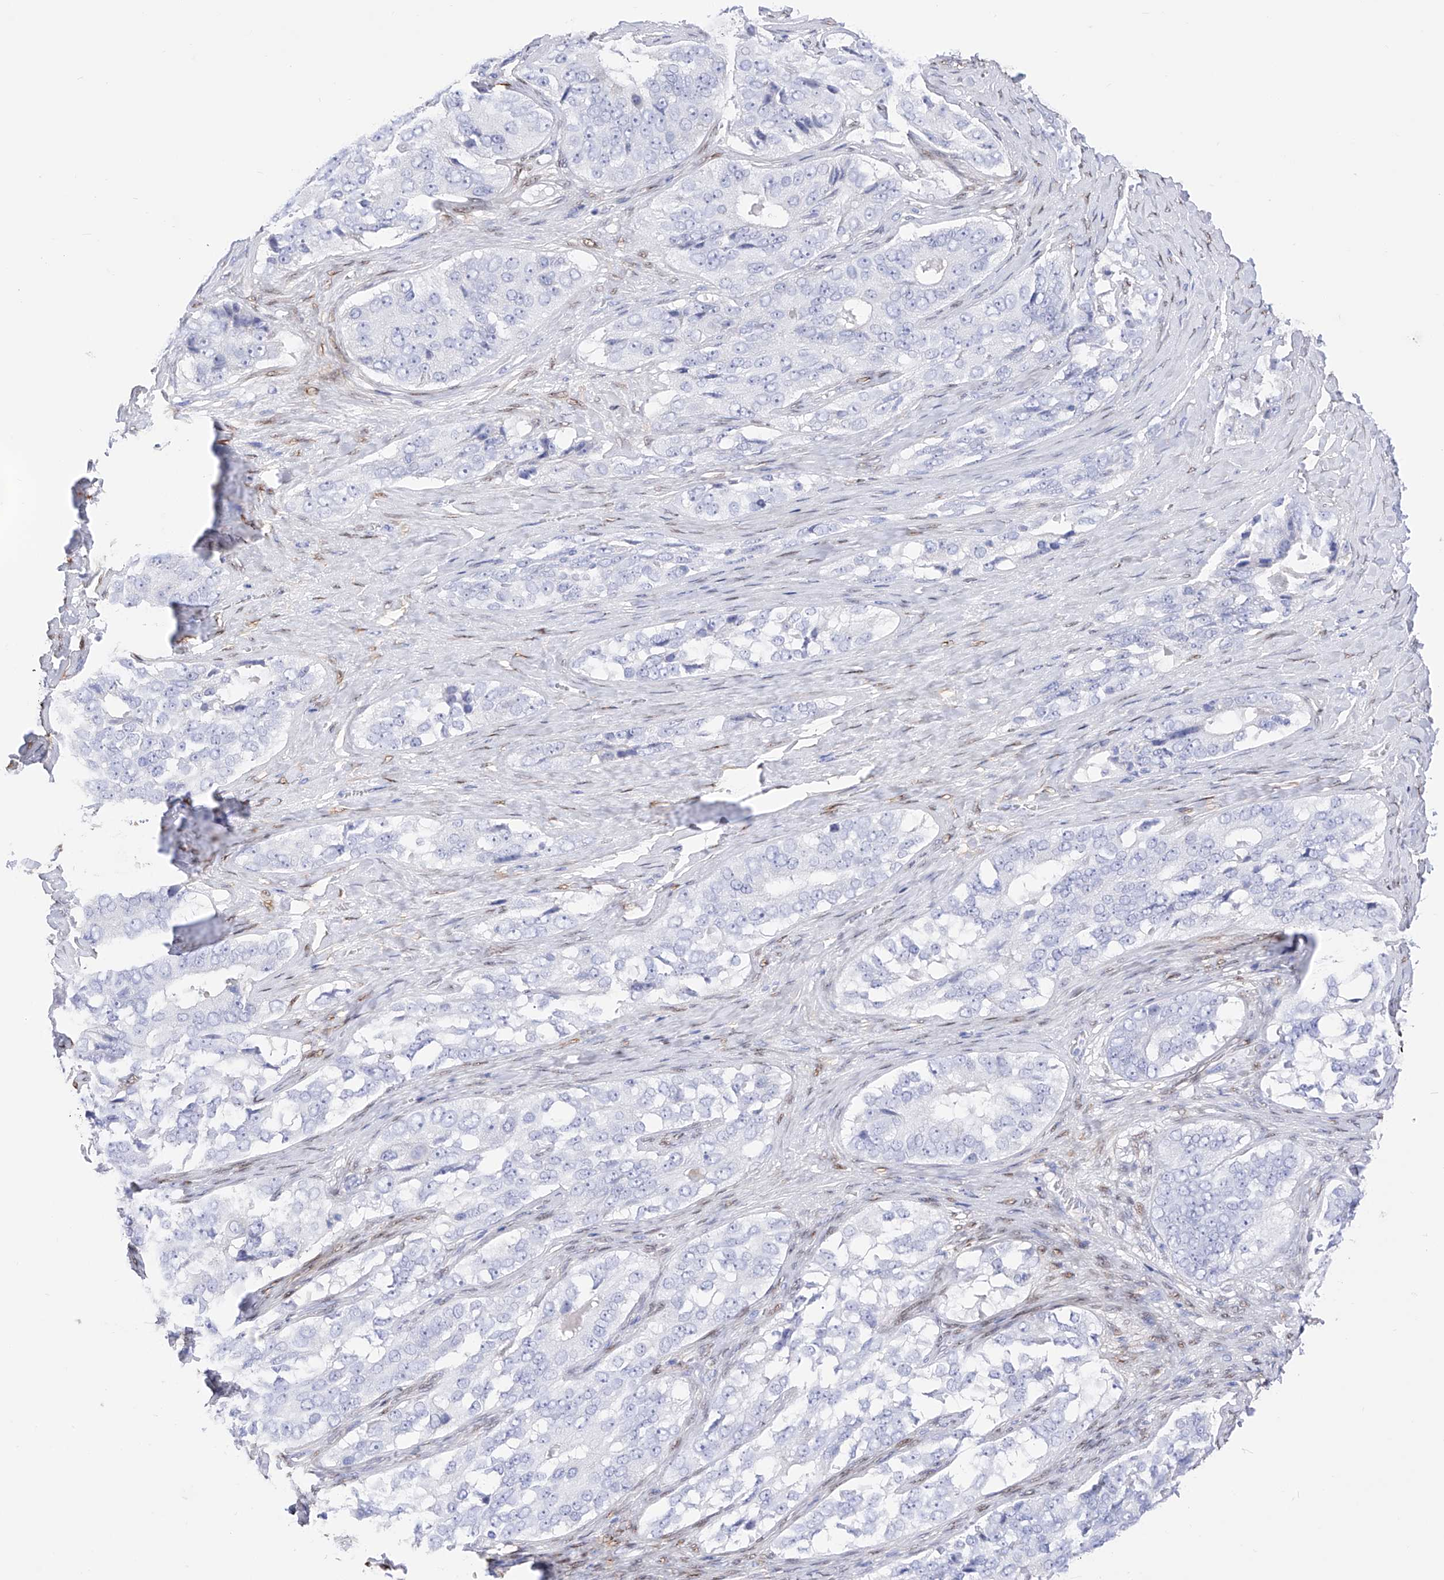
{"staining": {"intensity": "negative", "quantity": "none", "location": "none"}, "tissue": "ovarian cancer", "cell_type": "Tumor cells", "image_type": "cancer", "snomed": [{"axis": "morphology", "description": "Carcinoma, endometroid"}, {"axis": "topography", "description": "Ovary"}], "caption": "The immunohistochemistry (IHC) histopathology image has no significant positivity in tumor cells of ovarian endometroid carcinoma tissue.", "gene": "TRPC7", "patient": {"sex": "female", "age": 51}}